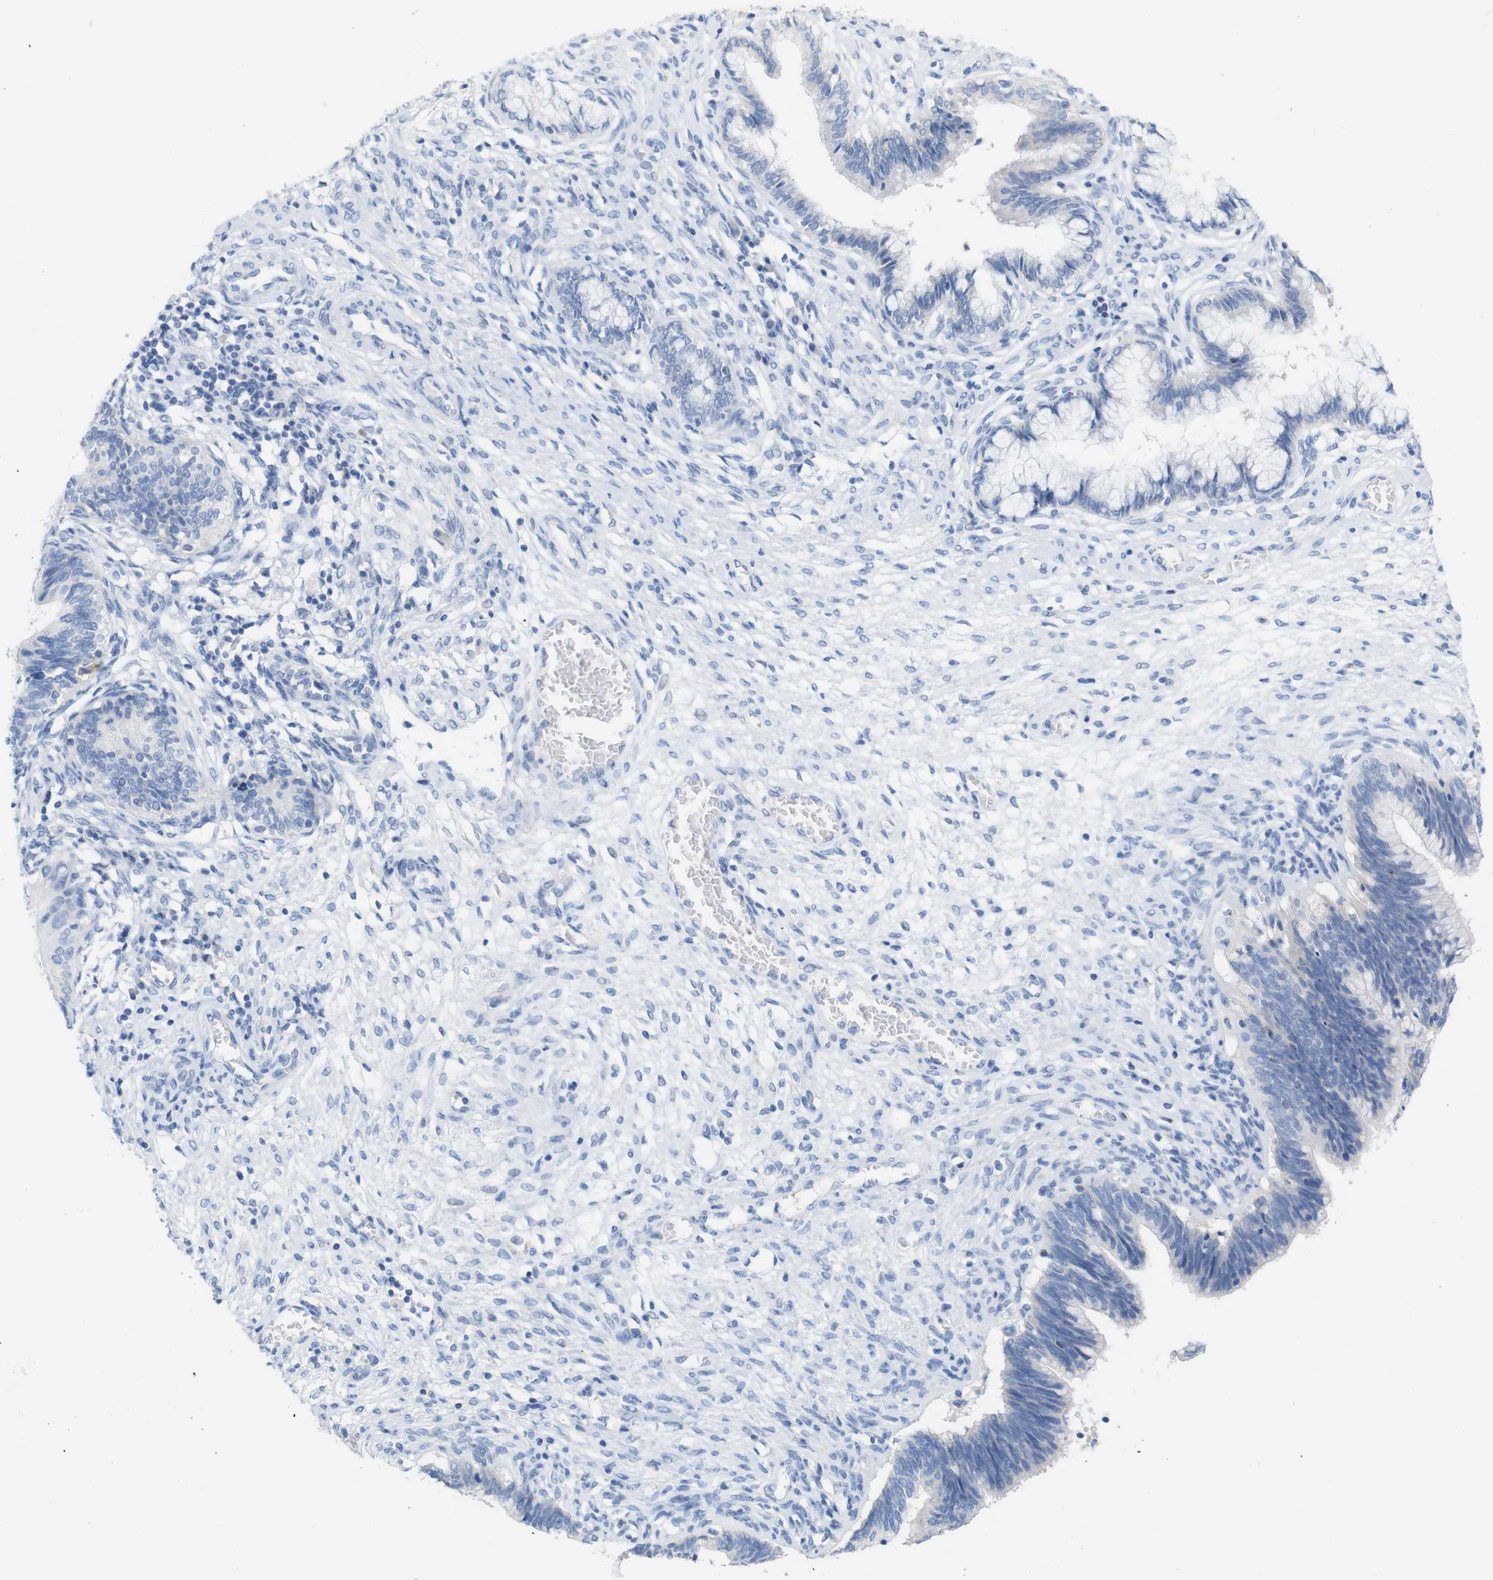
{"staining": {"intensity": "negative", "quantity": "none", "location": "none"}, "tissue": "cervical cancer", "cell_type": "Tumor cells", "image_type": "cancer", "snomed": [{"axis": "morphology", "description": "Adenocarcinoma, NOS"}, {"axis": "topography", "description": "Cervix"}], "caption": "Tumor cells show no significant protein expression in adenocarcinoma (cervical). (Stains: DAB (3,3'-diaminobenzidine) immunohistochemistry with hematoxylin counter stain, Microscopy: brightfield microscopy at high magnification).", "gene": "LAG3", "patient": {"sex": "female", "age": 44}}